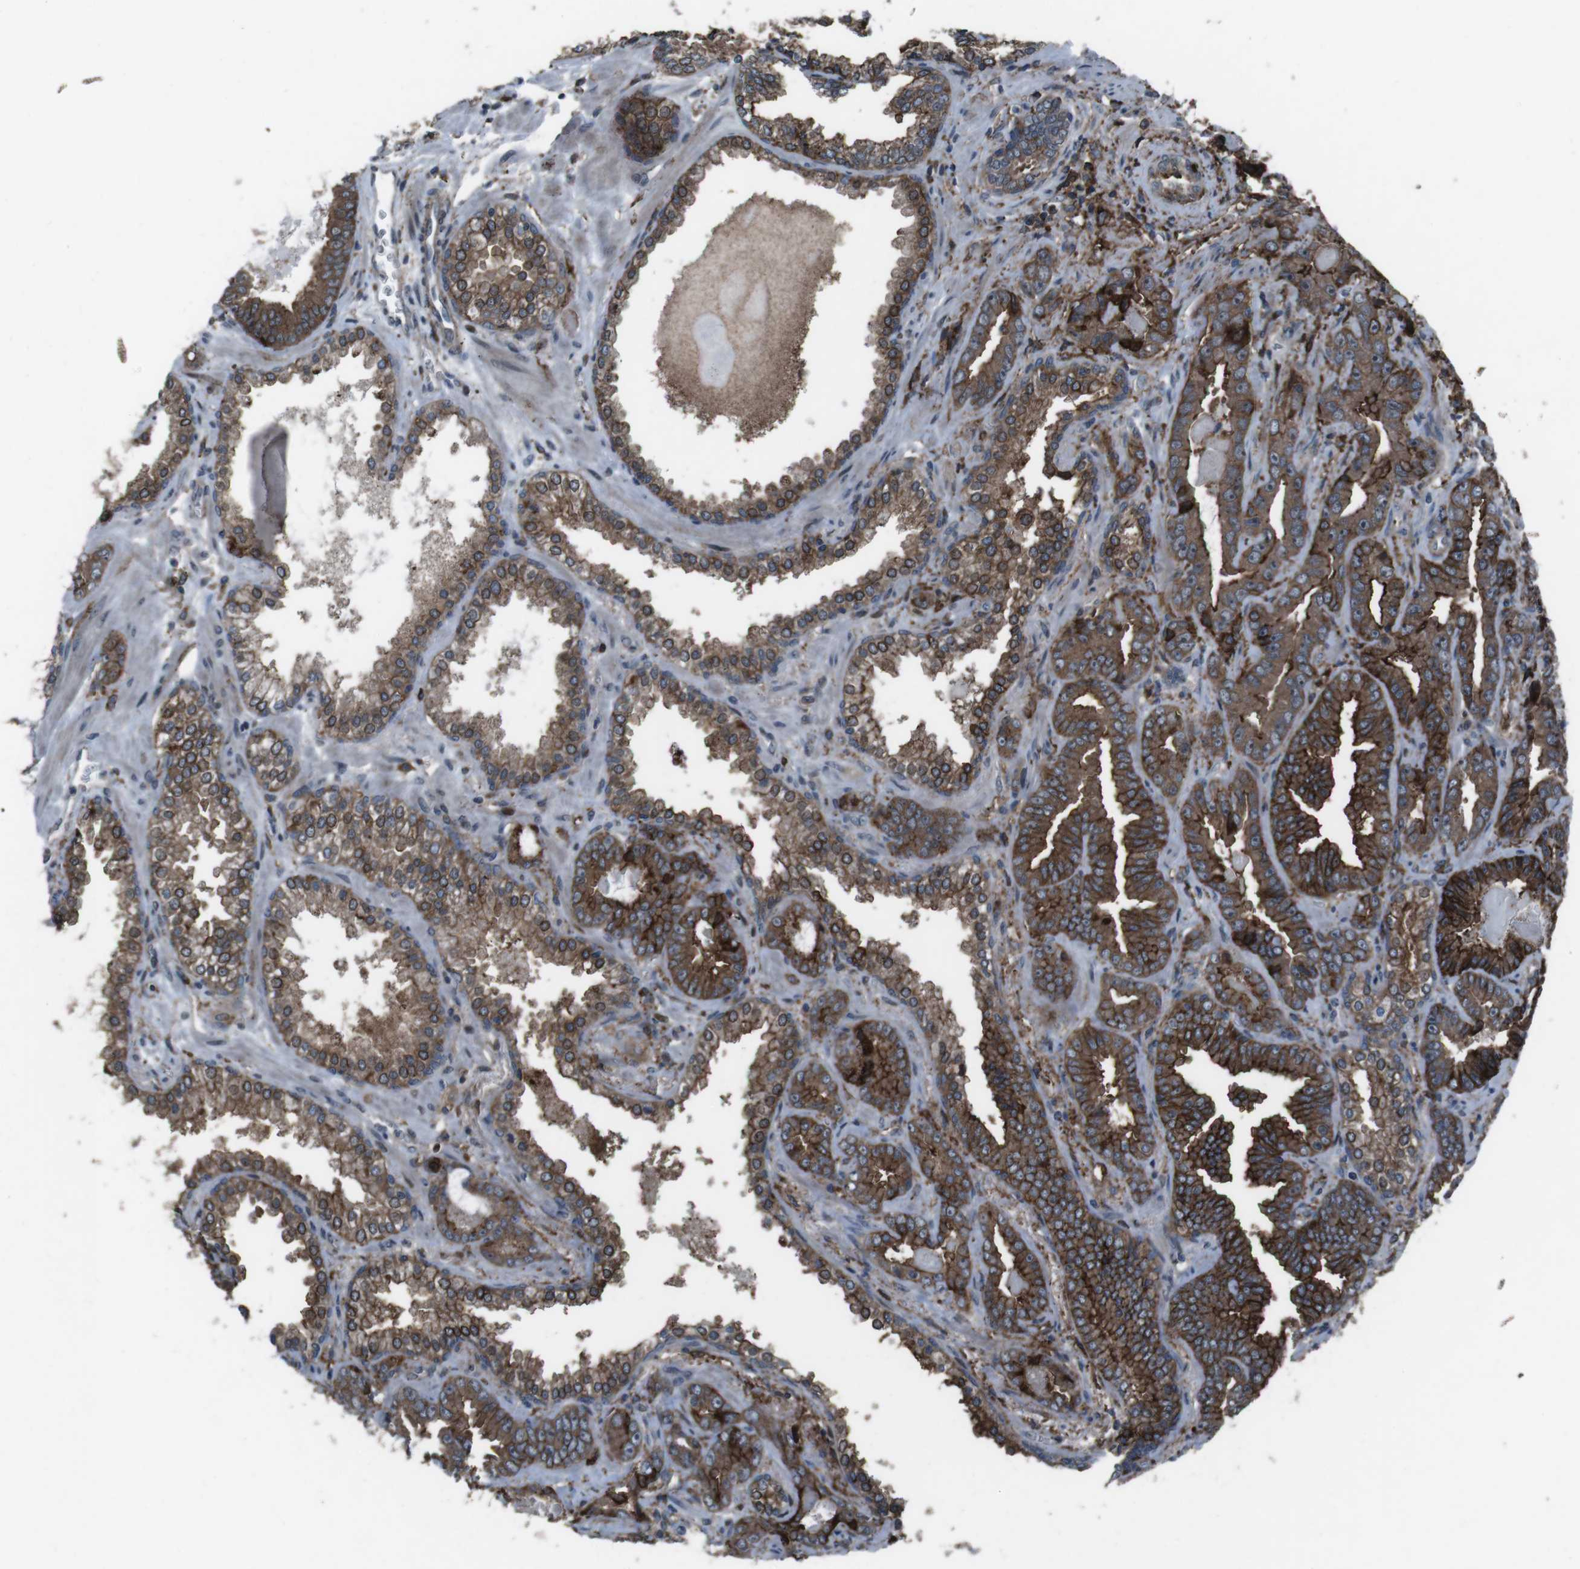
{"staining": {"intensity": "strong", "quantity": ">75%", "location": "cytoplasmic/membranous"}, "tissue": "prostate cancer", "cell_type": "Tumor cells", "image_type": "cancer", "snomed": [{"axis": "morphology", "description": "Adenocarcinoma, Low grade"}, {"axis": "topography", "description": "Prostate"}], "caption": "A brown stain highlights strong cytoplasmic/membranous expression of a protein in human prostate cancer tumor cells.", "gene": "GDF10", "patient": {"sex": "male", "age": 60}}